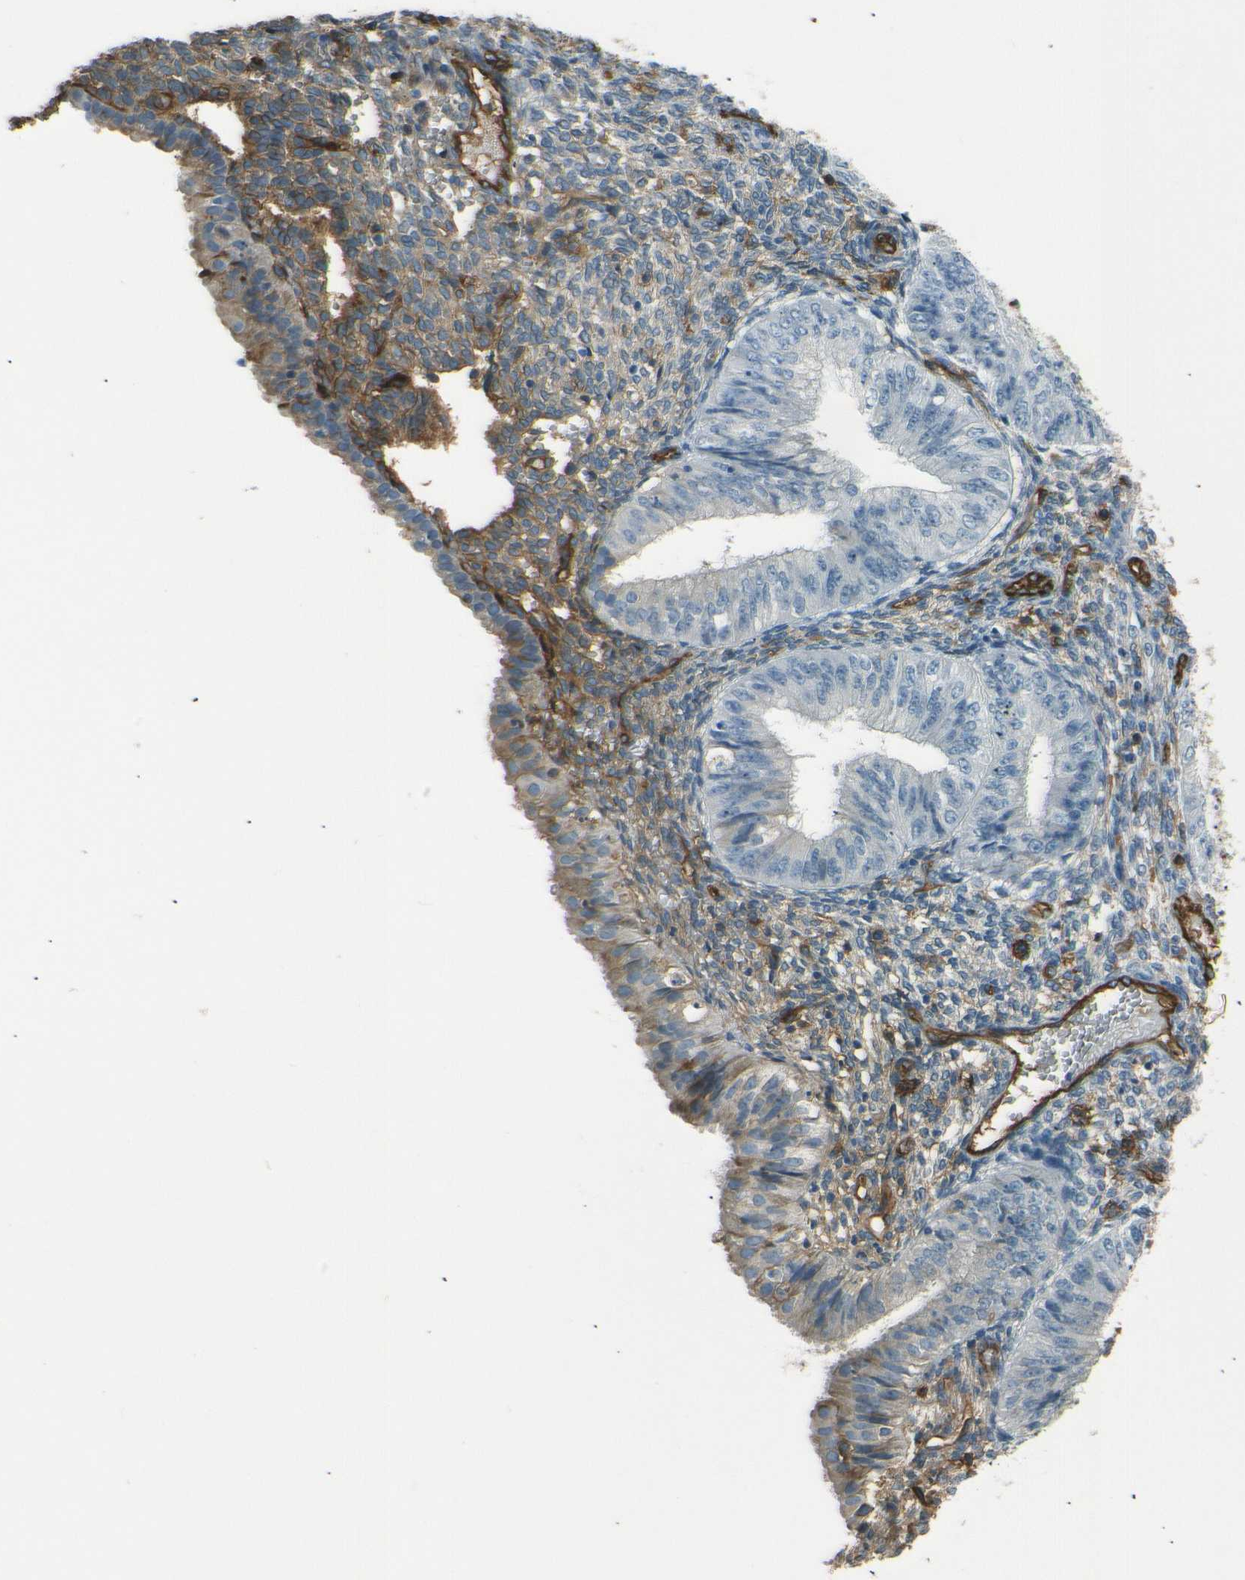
{"staining": {"intensity": "negative", "quantity": "none", "location": "none"}, "tissue": "endometrial cancer", "cell_type": "Tumor cells", "image_type": "cancer", "snomed": [{"axis": "morphology", "description": "Normal tissue, NOS"}, {"axis": "morphology", "description": "Adenocarcinoma, NOS"}, {"axis": "topography", "description": "Endometrium"}], "caption": "An IHC histopathology image of adenocarcinoma (endometrial) is shown. There is no staining in tumor cells of adenocarcinoma (endometrial).", "gene": "ENTPD1", "patient": {"sex": "female", "age": 53}}